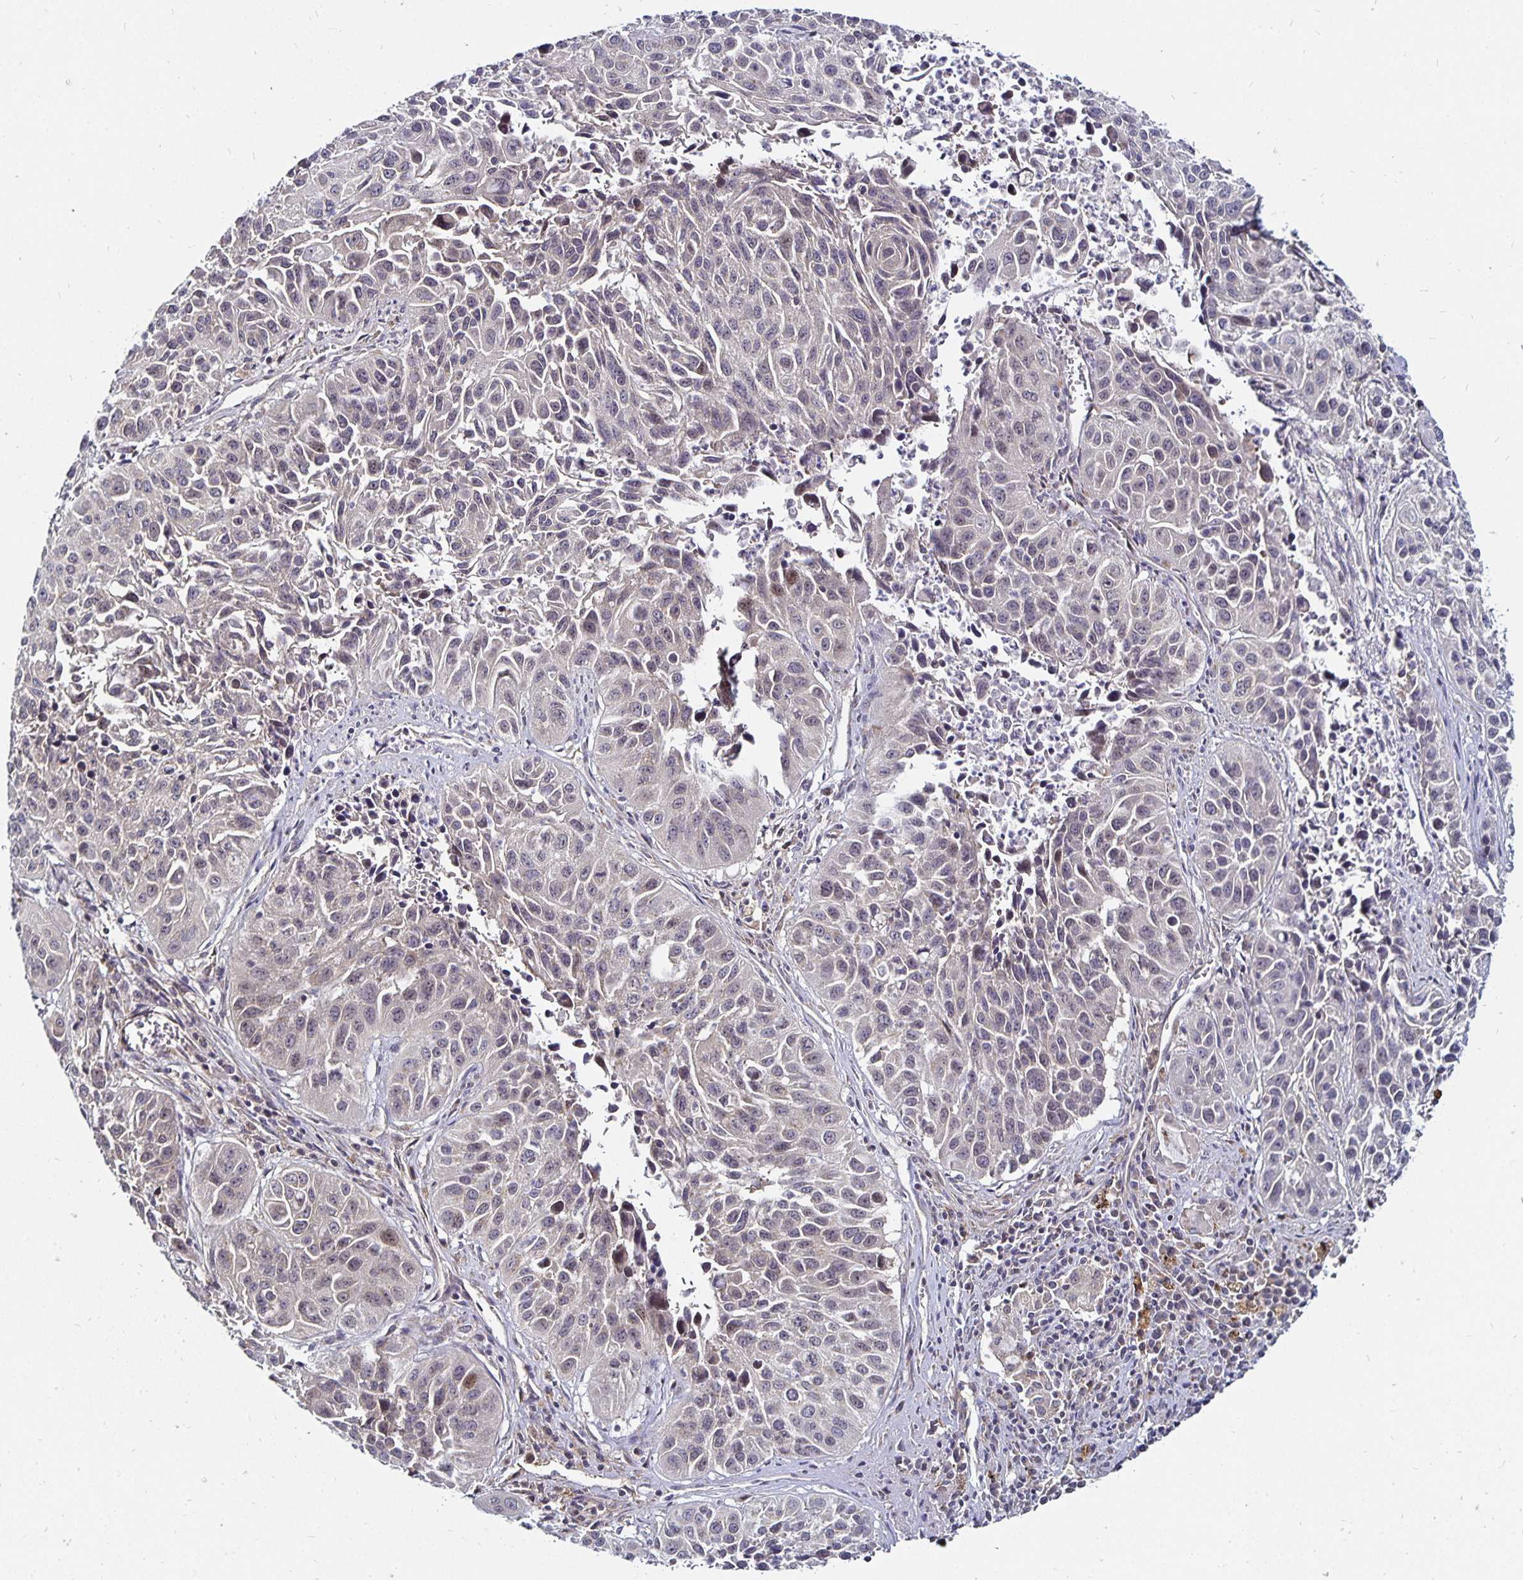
{"staining": {"intensity": "weak", "quantity": "<25%", "location": "nuclear"}, "tissue": "lung cancer", "cell_type": "Tumor cells", "image_type": "cancer", "snomed": [{"axis": "morphology", "description": "Squamous cell carcinoma, NOS"}, {"axis": "topography", "description": "Lung"}], "caption": "Protein analysis of lung cancer (squamous cell carcinoma) shows no significant positivity in tumor cells.", "gene": "CYP27A1", "patient": {"sex": "female", "age": 61}}